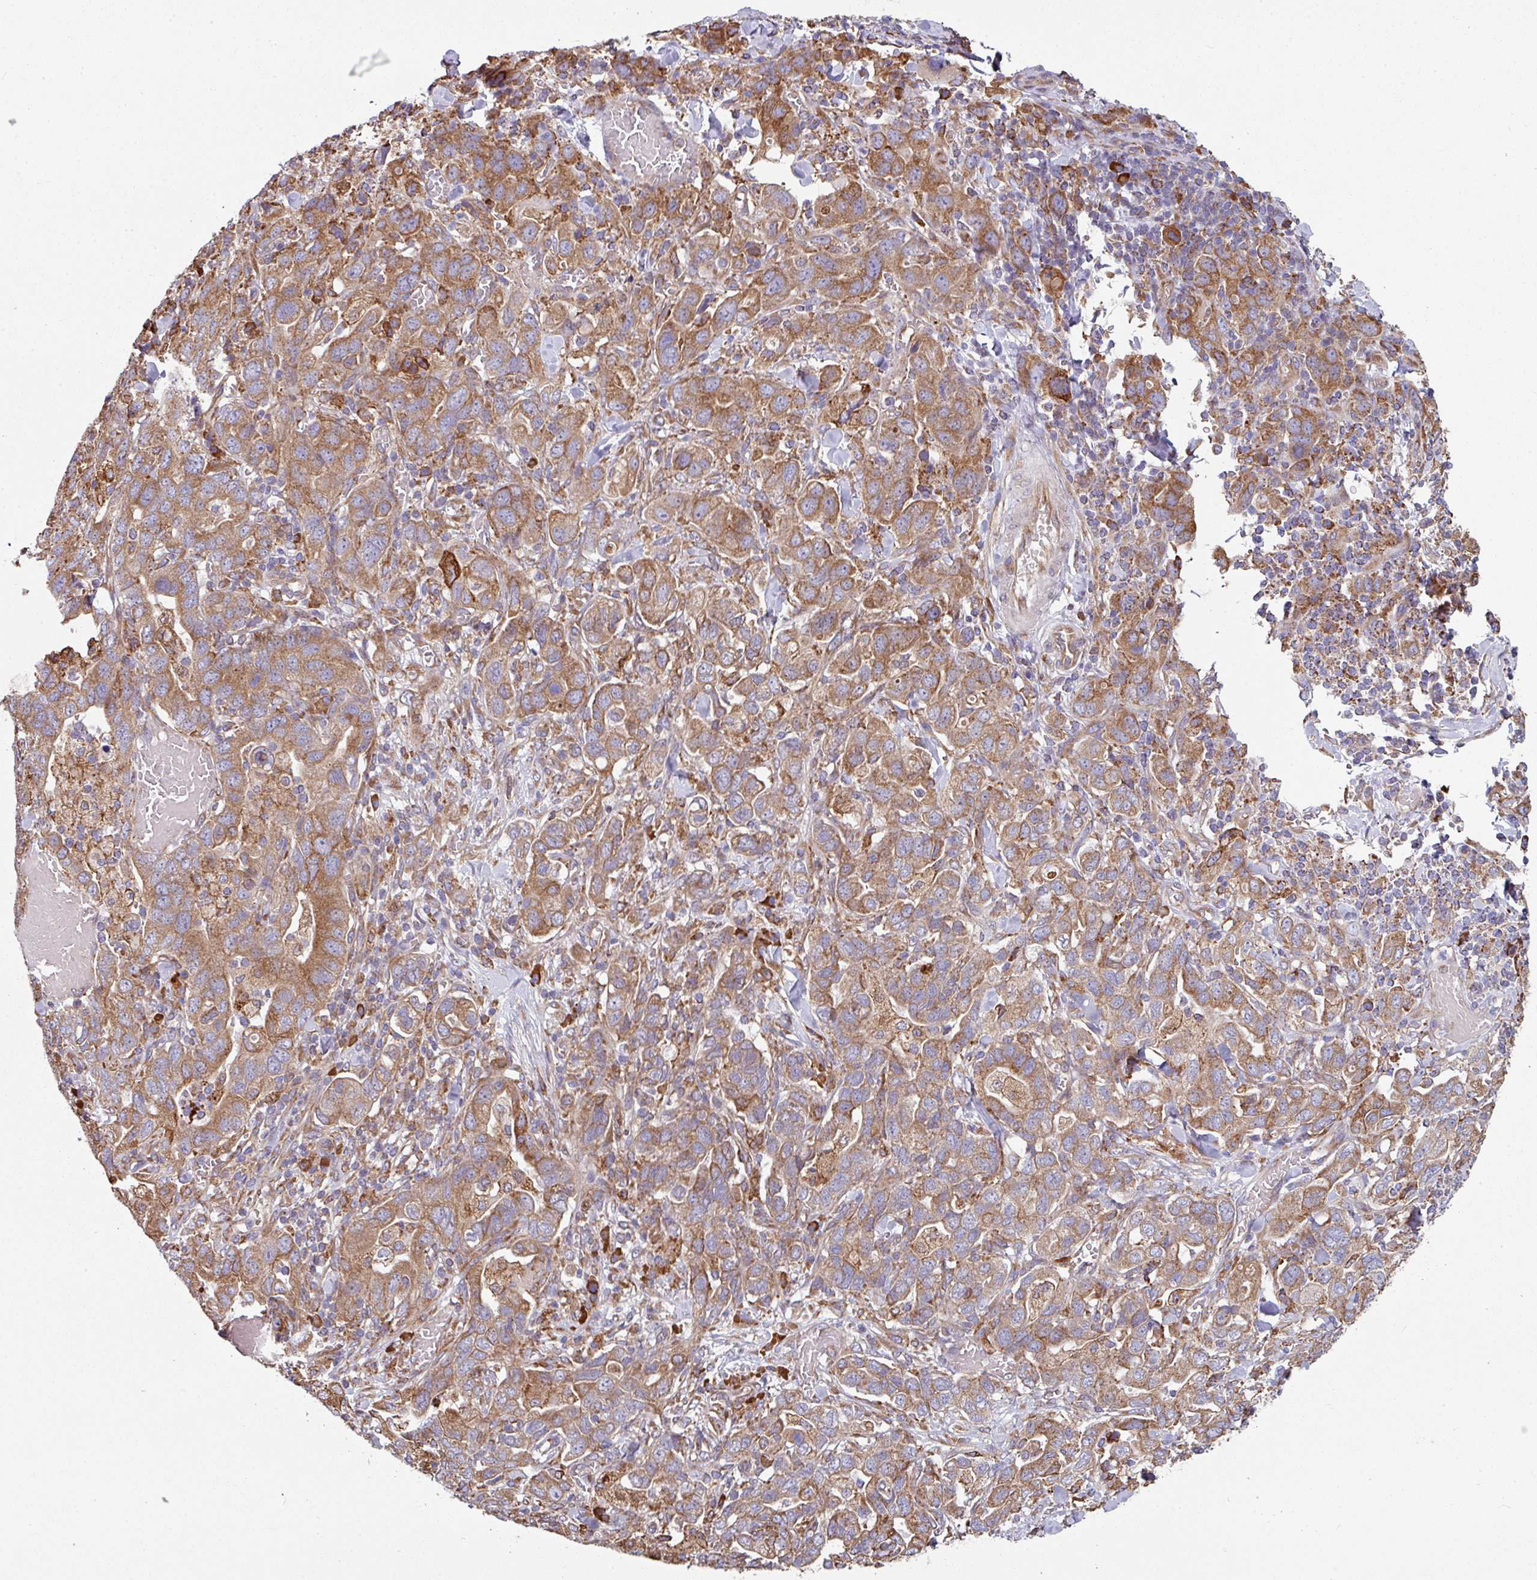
{"staining": {"intensity": "moderate", "quantity": ">75%", "location": "cytoplasmic/membranous"}, "tissue": "stomach cancer", "cell_type": "Tumor cells", "image_type": "cancer", "snomed": [{"axis": "morphology", "description": "Adenocarcinoma, NOS"}, {"axis": "topography", "description": "Stomach, upper"}, {"axis": "topography", "description": "Stomach"}], "caption": "Protein staining by IHC shows moderate cytoplasmic/membranous staining in approximately >75% of tumor cells in stomach adenocarcinoma.", "gene": "FAT4", "patient": {"sex": "male", "age": 62}}